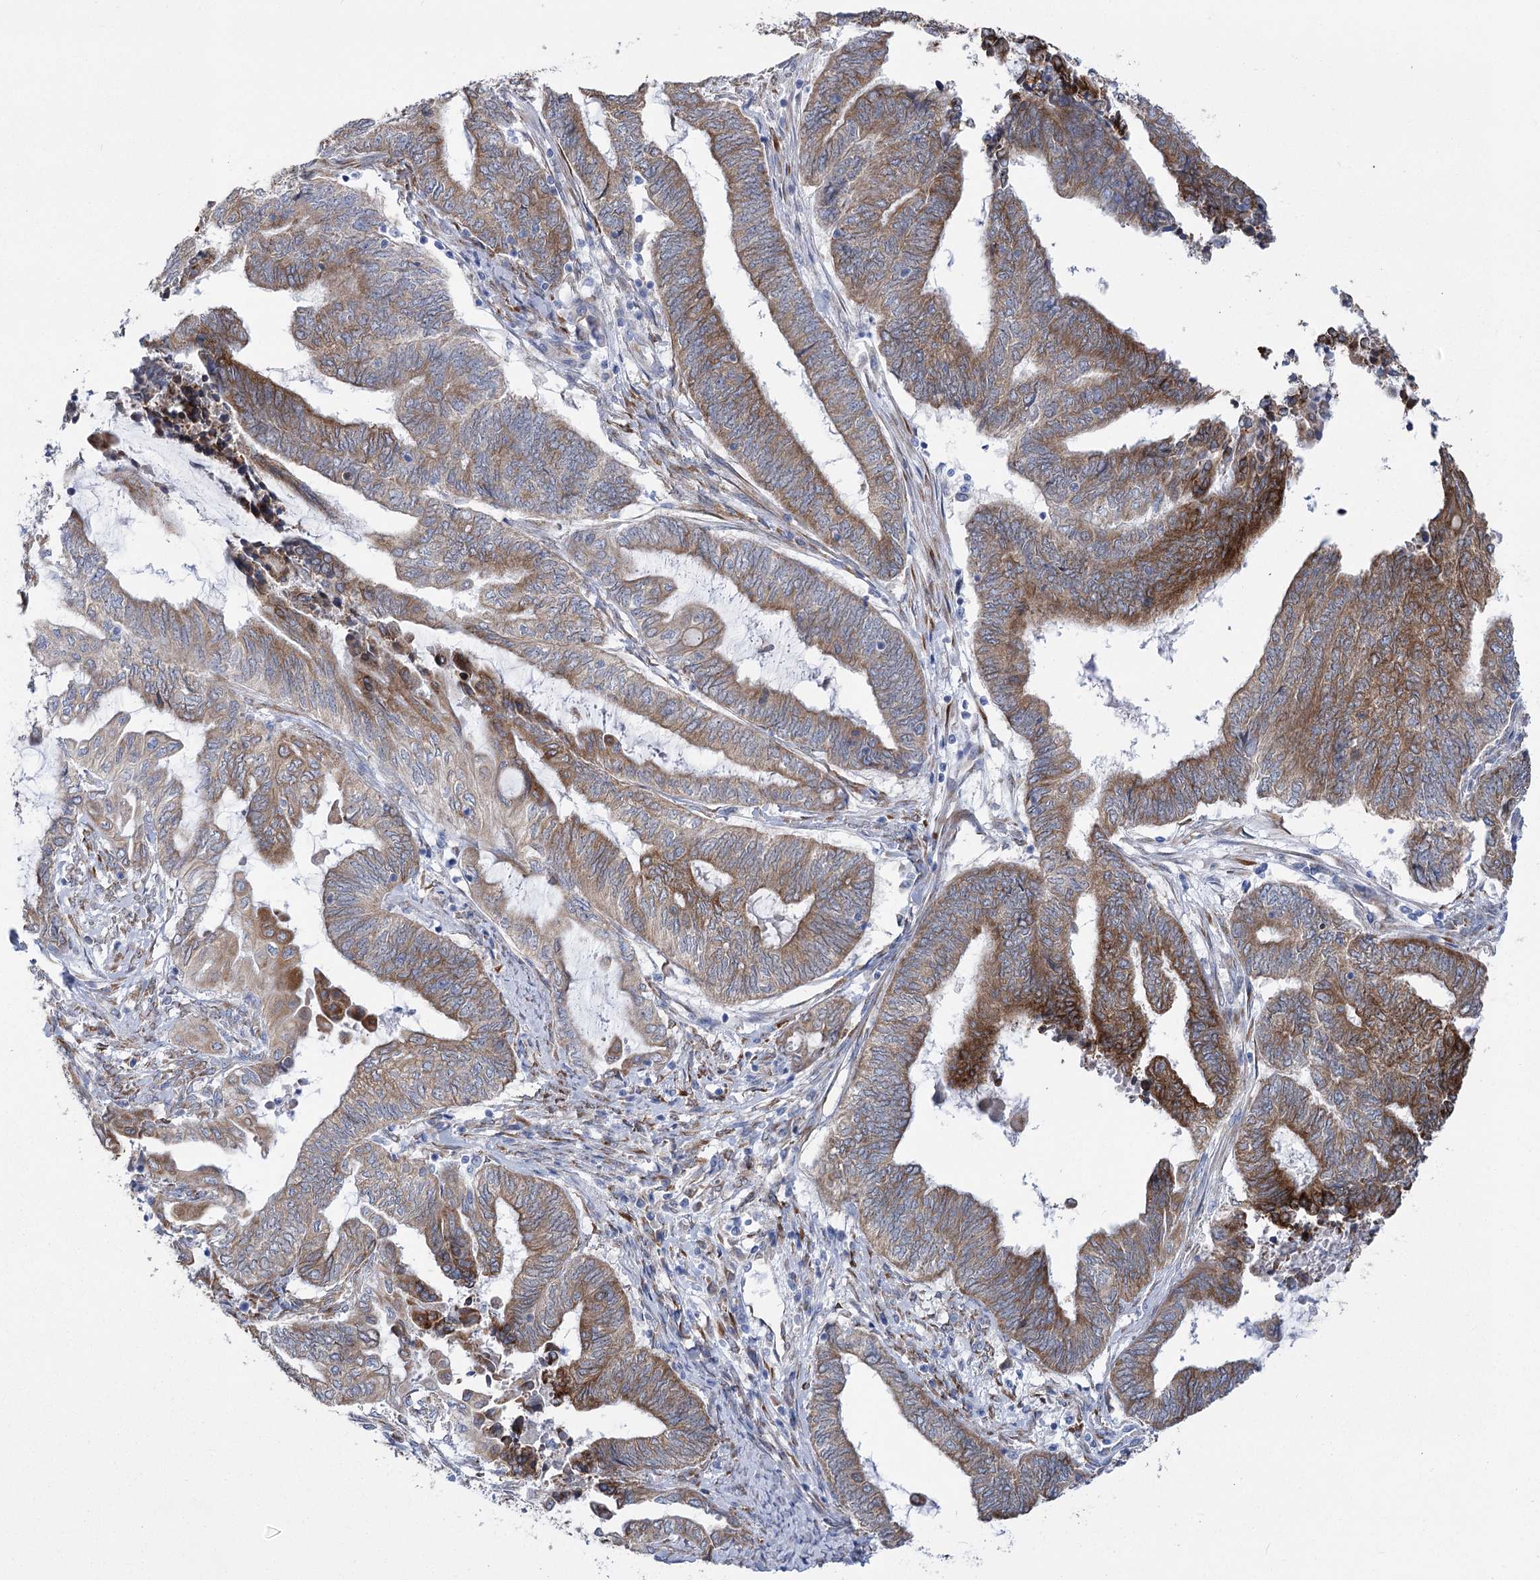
{"staining": {"intensity": "moderate", "quantity": ">75%", "location": "cytoplasmic/membranous"}, "tissue": "endometrial cancer", "cell_type": "Tumor cells", "image_type": "cancer", "snomed": [{"axis": "morphology", "description": "Adenocarcinoma, NOS"}, {"axis": "topography", "description": "Uterus"}, {"axis": "topography", "description": "Endometrium"}], "caption": "Immunohistochemical staining of human endometrial cancer exhibits medium levels of moderate cytoplasmic/membranous protein expression in approximately >75% of tumor cells.", "gene": "YTHDC2", "patient": {"sex": "female", "age": 70}}